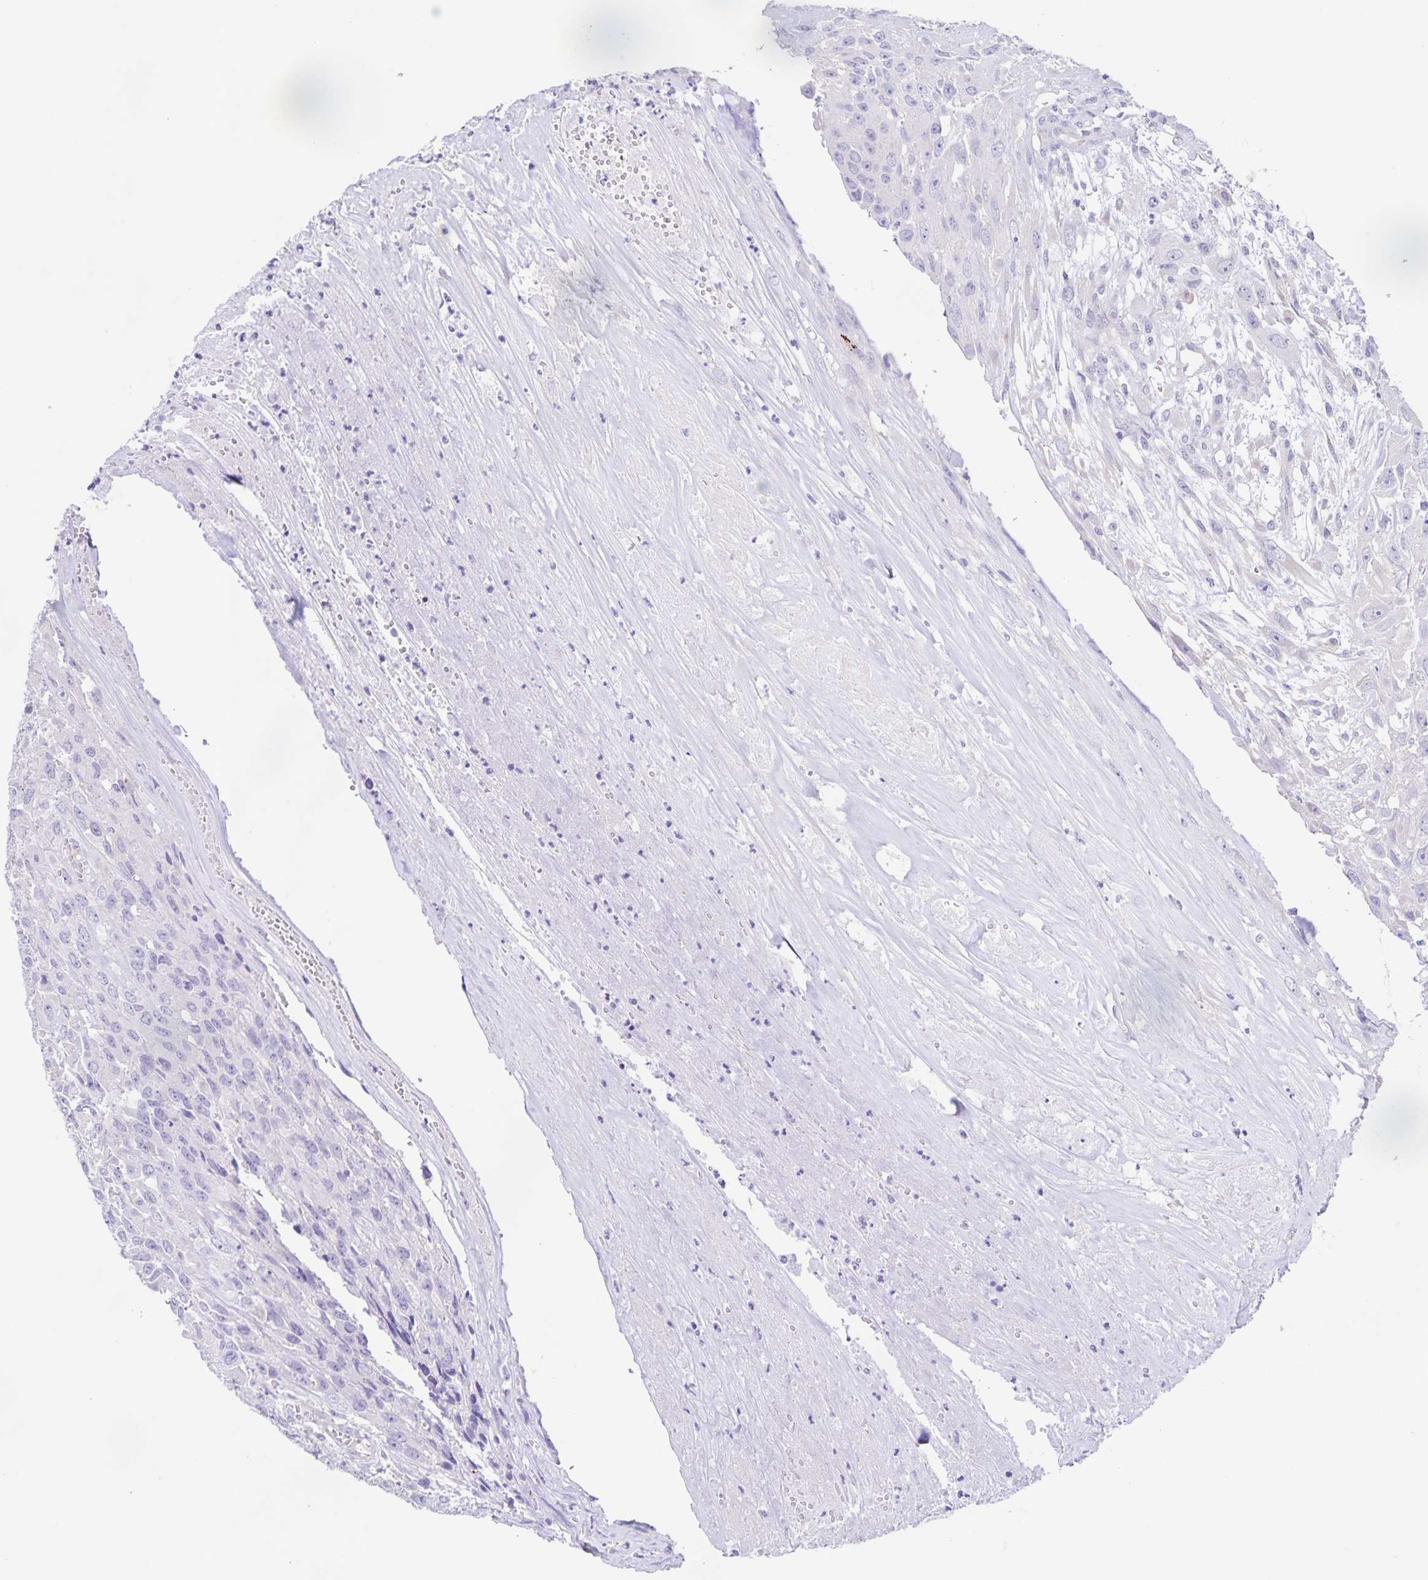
{"staining": {"intensity": "negative", "quantity": "none", "location": "none"}, "tissue": "urothelial cancer", "cell_type": "Tumor cells", "image_type": "cancer", "snomed": [{"axis": "morphology", "description": "Urothelial carcinoma, High grade"}, {"axis": "topography", "description": "Urinary bladder"}], "caption": "High-grade urothelial carcinoma stained for a protein using IHC shows no expression tumor cells.", "gene": "BOLL", "patient": {"sex": "male", "age": 67}}